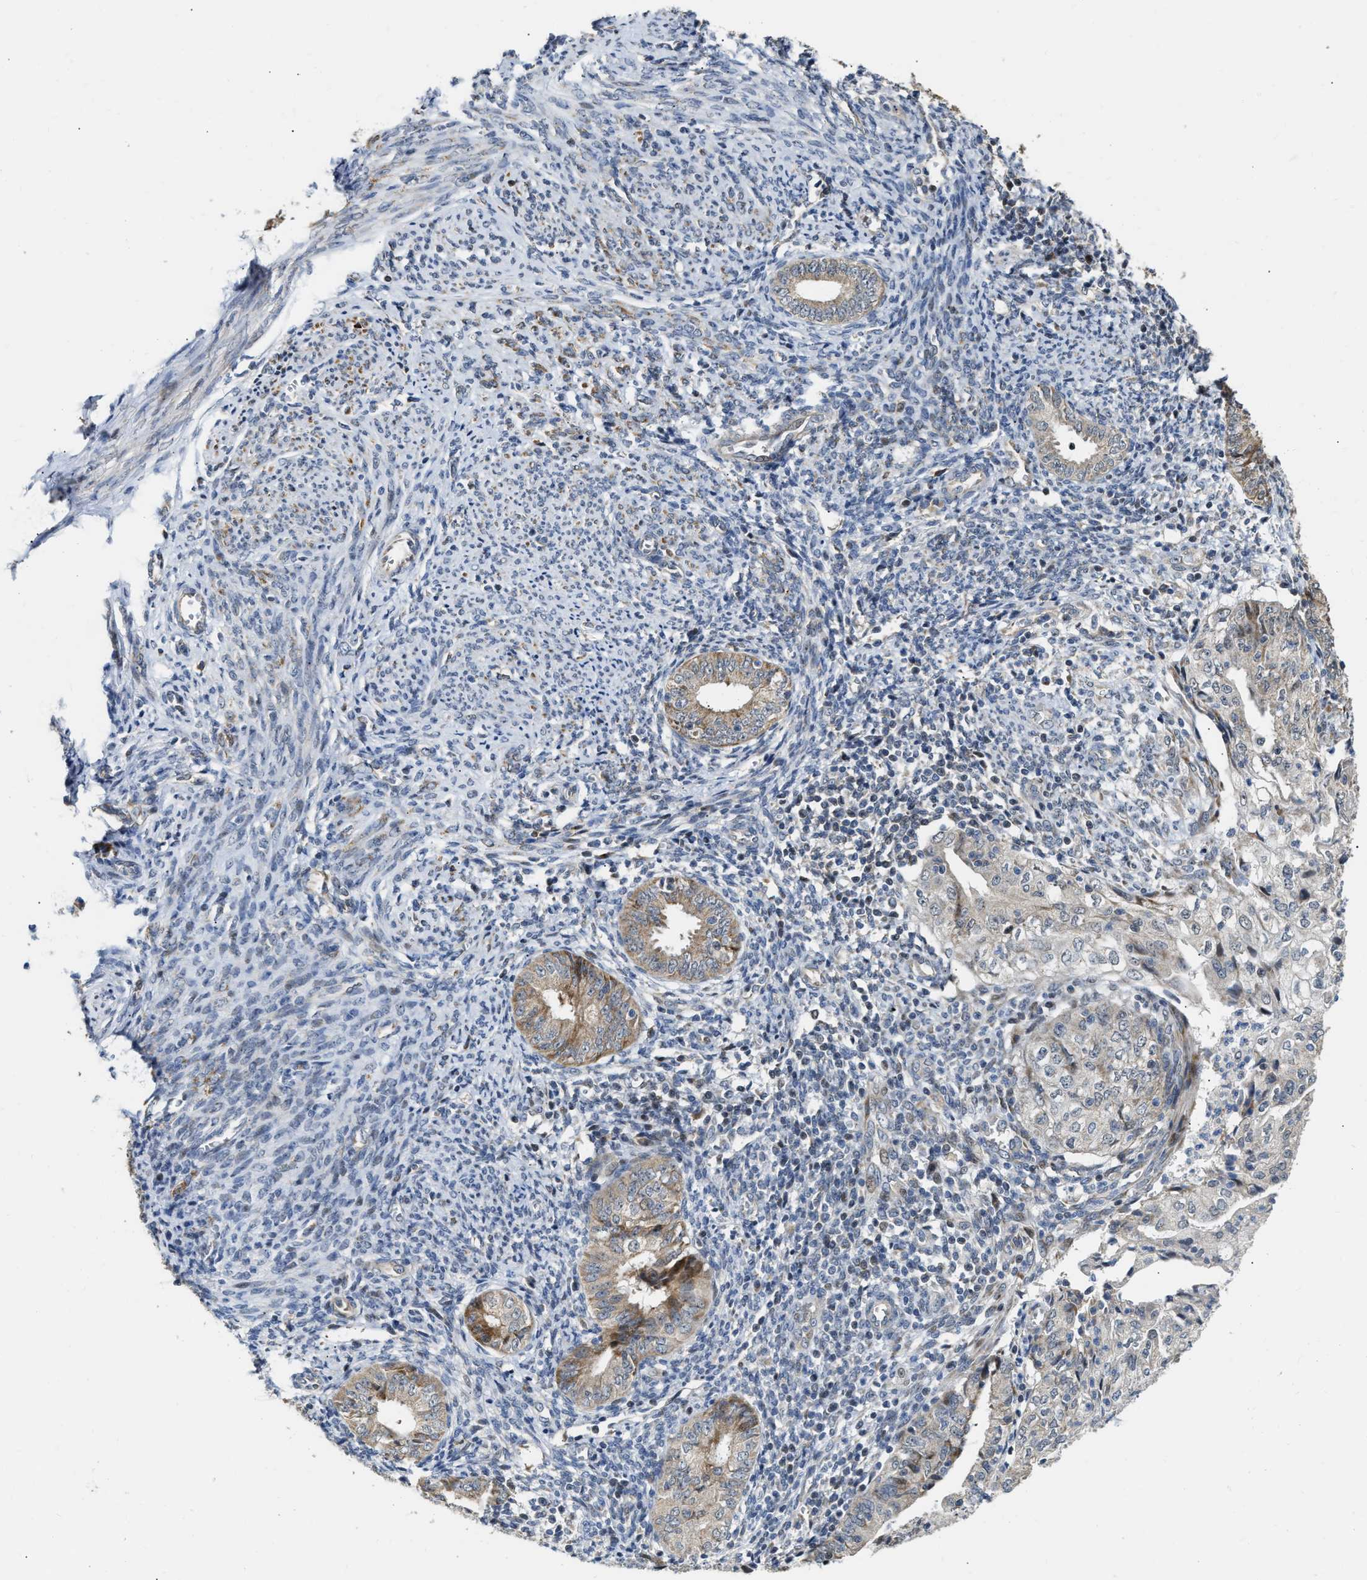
{"staining": {"intensity": "weak", "quantity": "25%-75%", "location": "cytoplasmic/membranous"}, "tissue": "endometrial cancer", "cell_type": "Tumor cells", "image_type": "cancer", "snomed": [{"axis": "morphology", "description": "Adenocarcinoma, NOS"}, {"axis": "topography", "description": "Endometrium"}], "caption": "Tumor cells display weak cytoplasmic/membranous positivity in about 25%-75% of cells in endometrial adenocarcinoma.", "gene": "DEPTOR", "patient": {"sex": "female", "age": 55}}